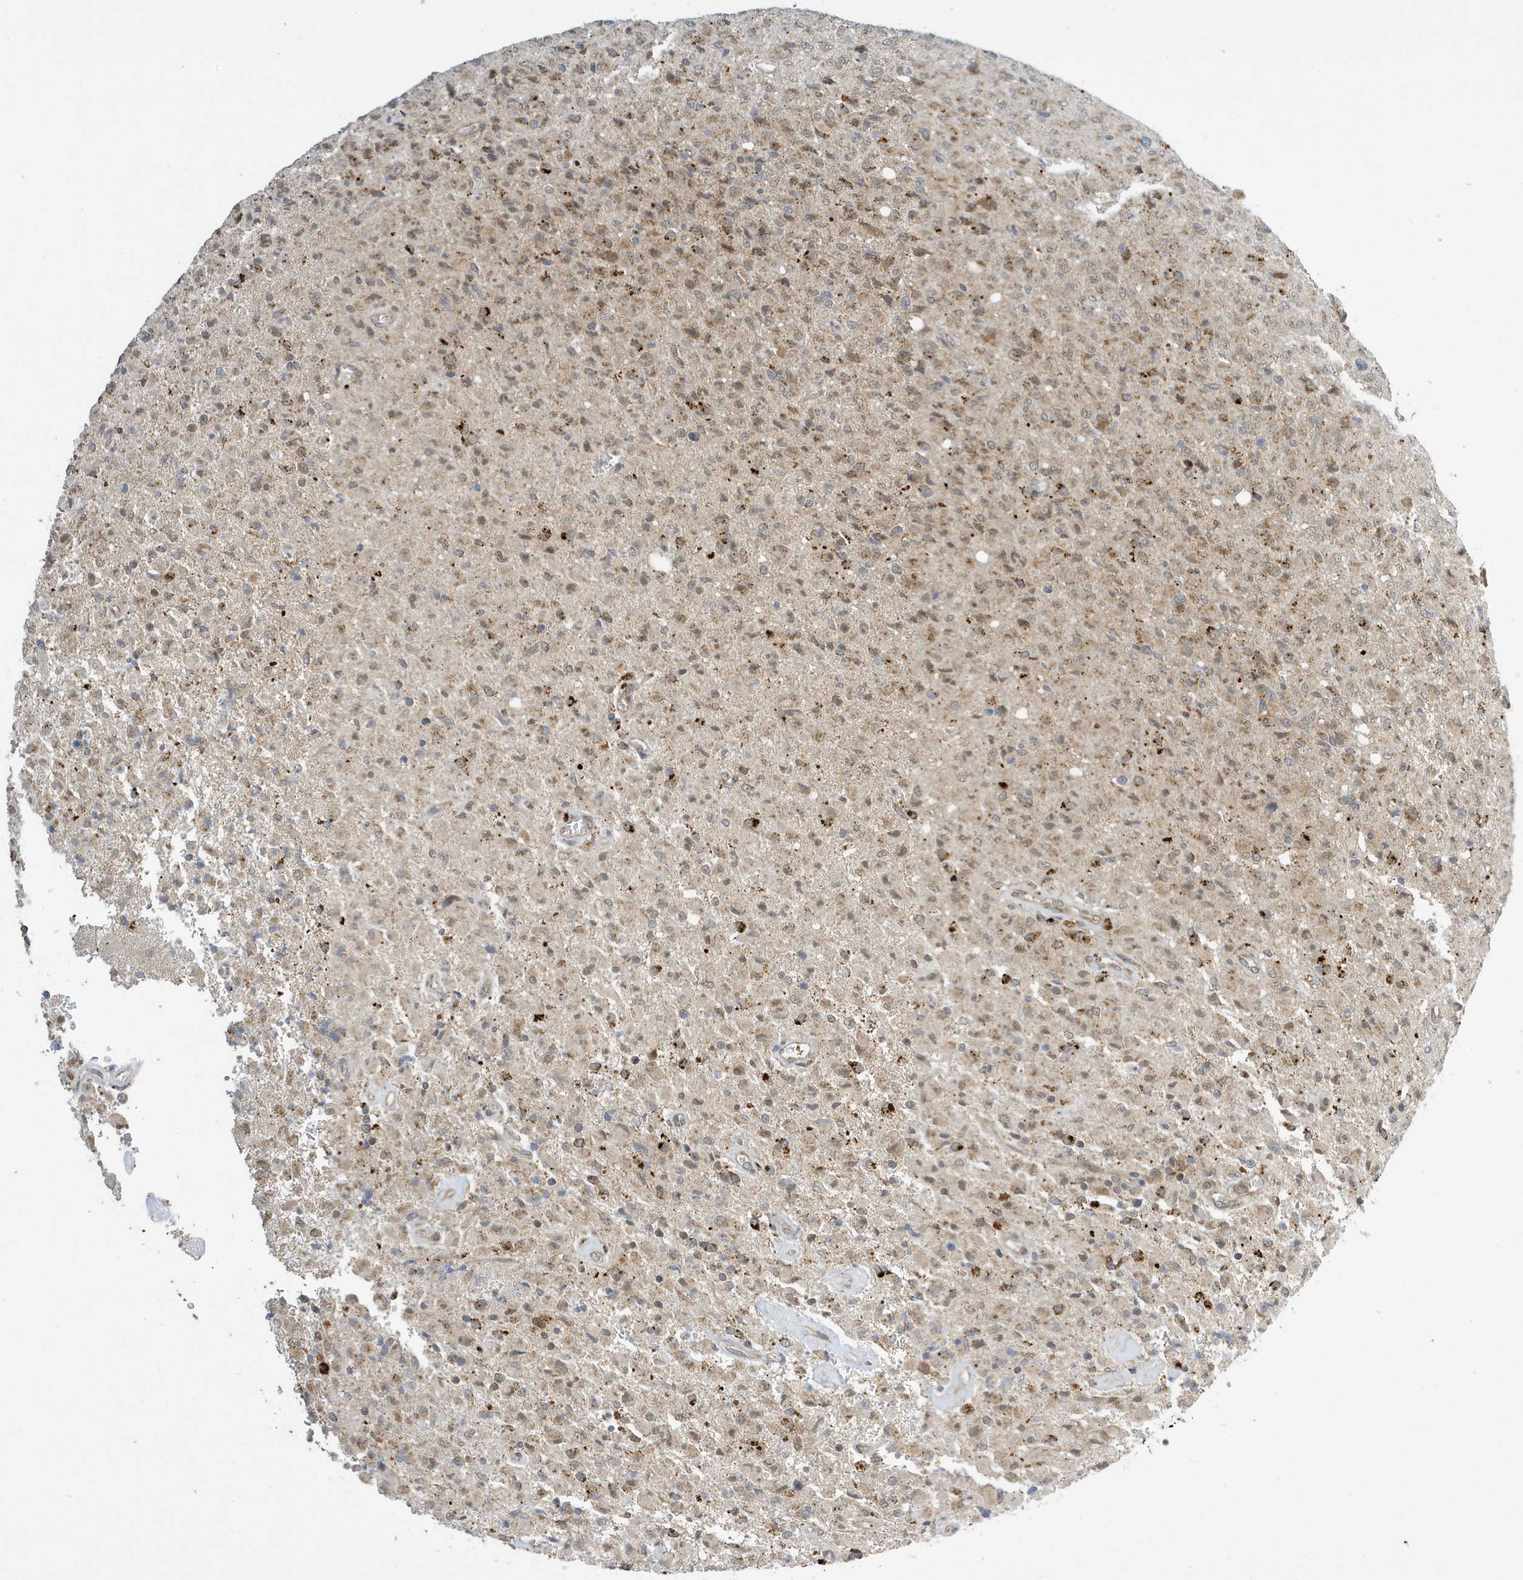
{"staining": {"intensity": "weak", "quantity": "25%-75%", "location": "cytoplasmic/membranous"}, "tissue": "glioma", "cell_type": "Tumor cells", "image_type": "cancer", "snomed": [{"axis": "morphology", "description": "Glioma, malignant, High grade"}, {"axis": "topography", "description": "Brain"}], "caption": "This photomicrograph displays glioma stained with immunohistochemistry (IHC) to label a protein in brown. The cytoplasmic/membranous of tumor cells show weak positivity for the protein. Nuclei are counter-stained blue.", "gene": "NCOA7", "patient": {"sex": "female", "age": 57}}